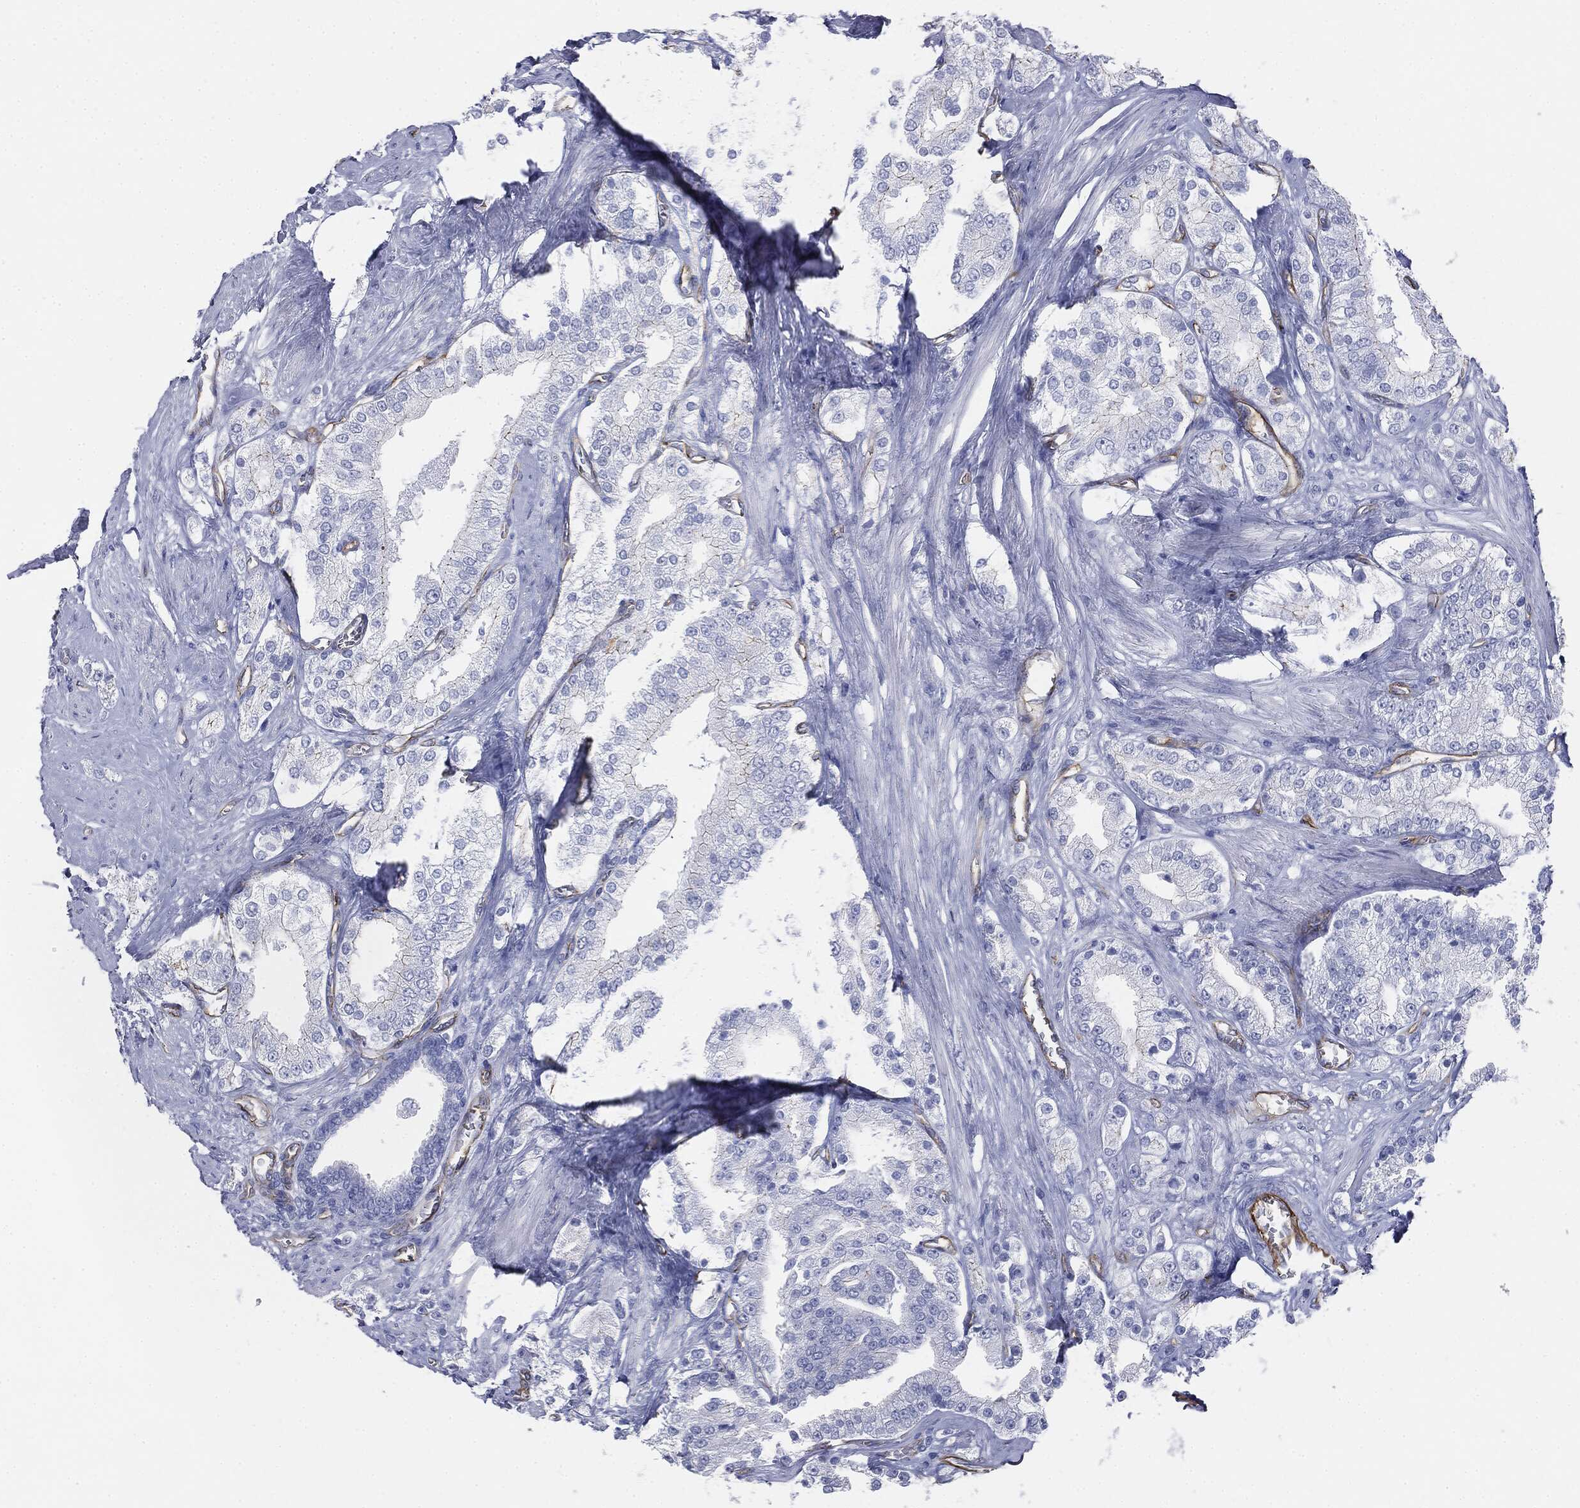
{"staining": {"intensity": "negative", "quantity": "none", "location": "none"}, "tissue": "prostate cancer", "cell_type": "Tumor cells", "image_type": "cancer", "snomed": [{"axis": "morphology", "description": "Adenocarcinoma, NOS"}, {"axis": "topography", "description": "Prostate and seminal vesicle, NOS"}, {"axis": "topography", "description": "Prostate"}], "caption": "Immunohistochemistry (IHC) of human prostate cancer (adenocarcinoma) reveals no expression in tumor cells. Brightfield microscopy of immunohistochemistry (IHC) stained with DAB (brown) and hematoxylin (blue), captured at high magnification.", "gene": "MUC5AC", "patient": {"sex": "male", "age": 67}}